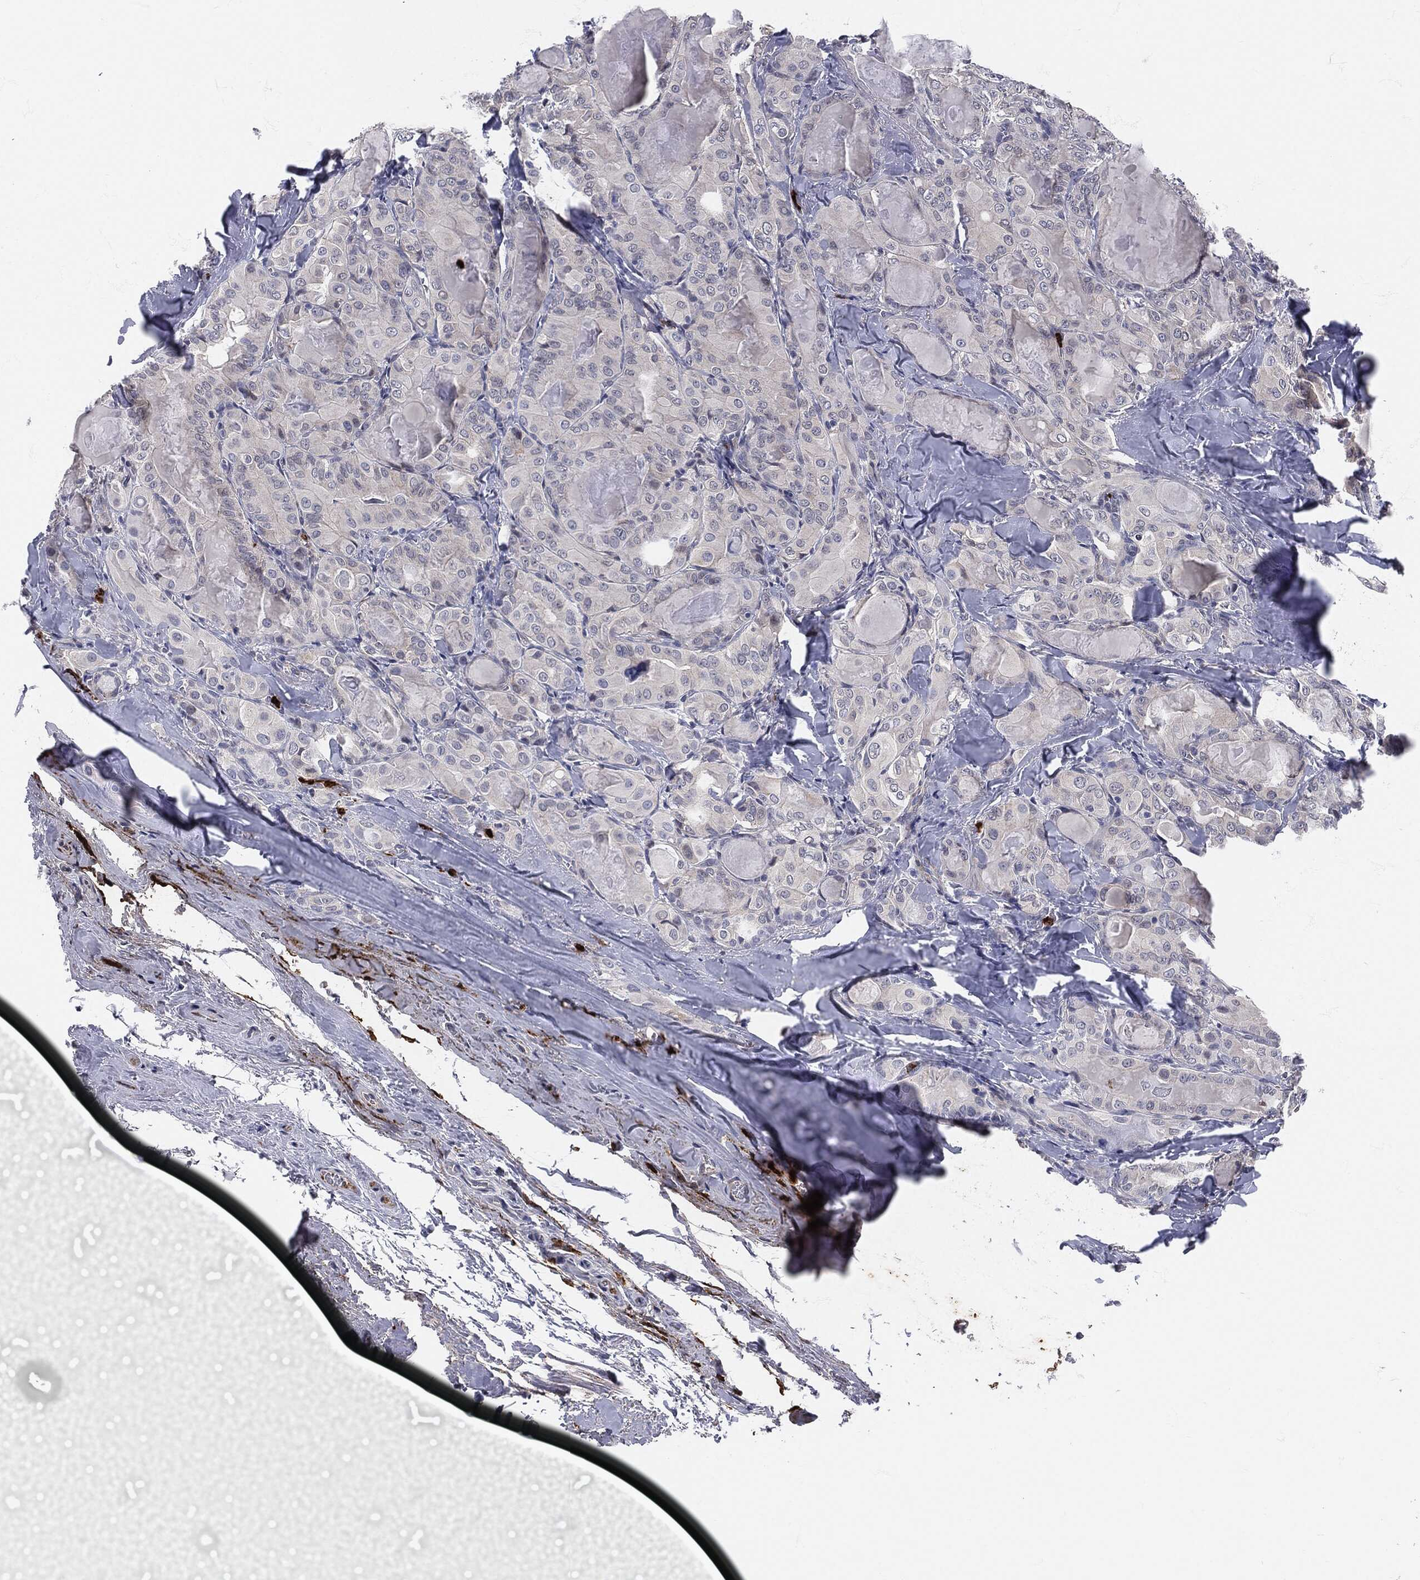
{"staining": {"intensity": "negative", "quantity": "none", "location": "none"}, "tissue": "thyroid cancer", "cell_type": "Tumor cells", "image_type": "cancer", "snomed": [{"axis": "morphology", "description": "Normal tissue, NOS"}, {"axis": "morphology", "description": "Papillary adenocarcinoma, NOS"}, {"axis": "topography", "description": "Thyroid gland"}], "caption": "Papillary adenocarcinoma (thyroid) stained for a protein using IHC demonstrates no expression tumor cells.", "gene": "MPO", "patient": {"sex": "female", "age": 66}}